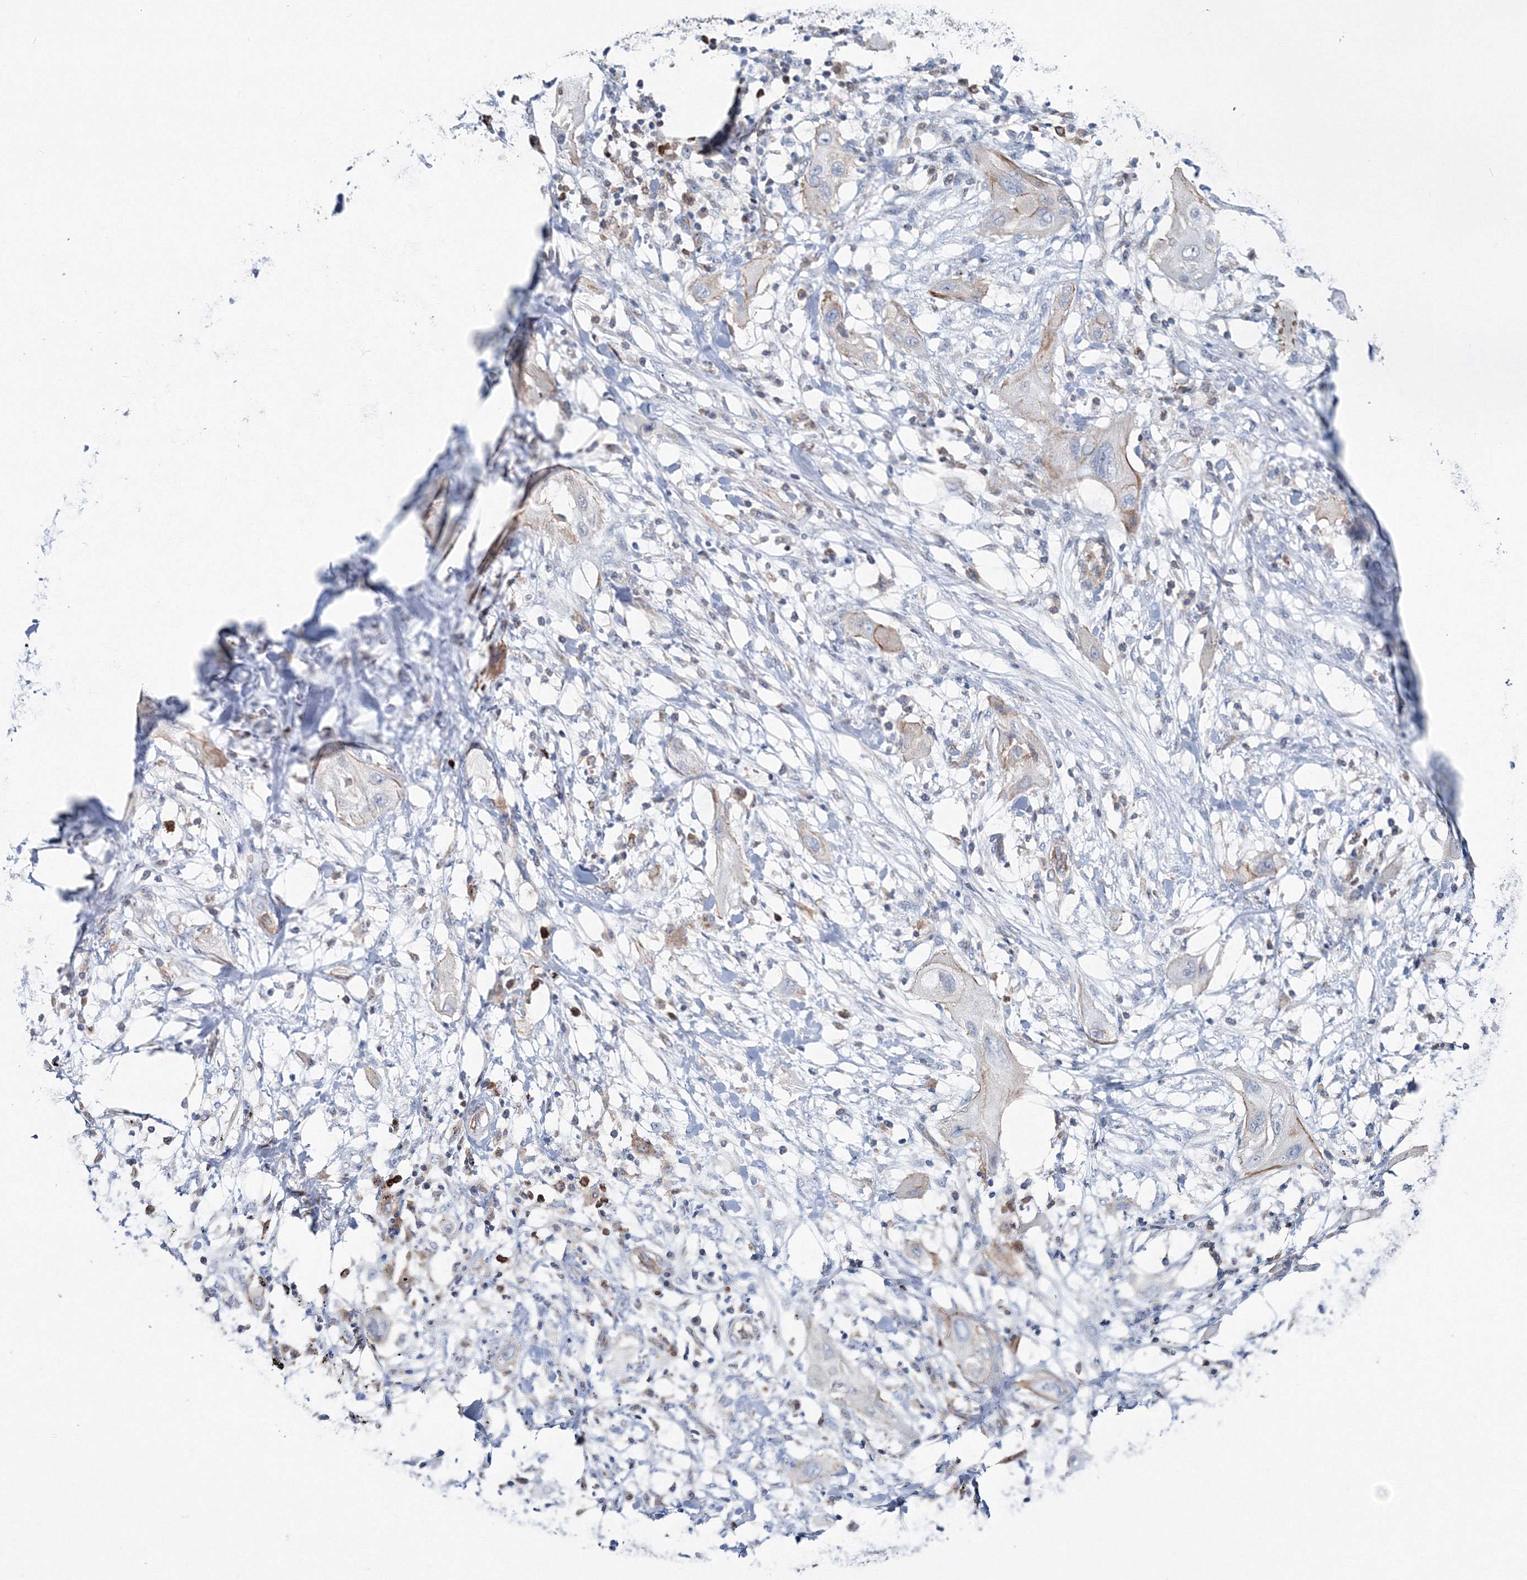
{"staining": {"intensity": "negative", "quantity": "none", "location": "none"}, "tissue": "lung cancer", "cell_type": "Tumor cells", "image_type": "cancer", "snomed": [{"axis": "morphology", "description": "Squamous cell carcinoma, NOS"}, {"axis": "topography", "description": "Lung"}], "caption": "Lung cancer (squamous cell carcinoma) was stained to show a protein in brown. There is no significant positivity in tumor cells.", "gene": "GGA2", "patient": {"sex": "female", "age": 47}}